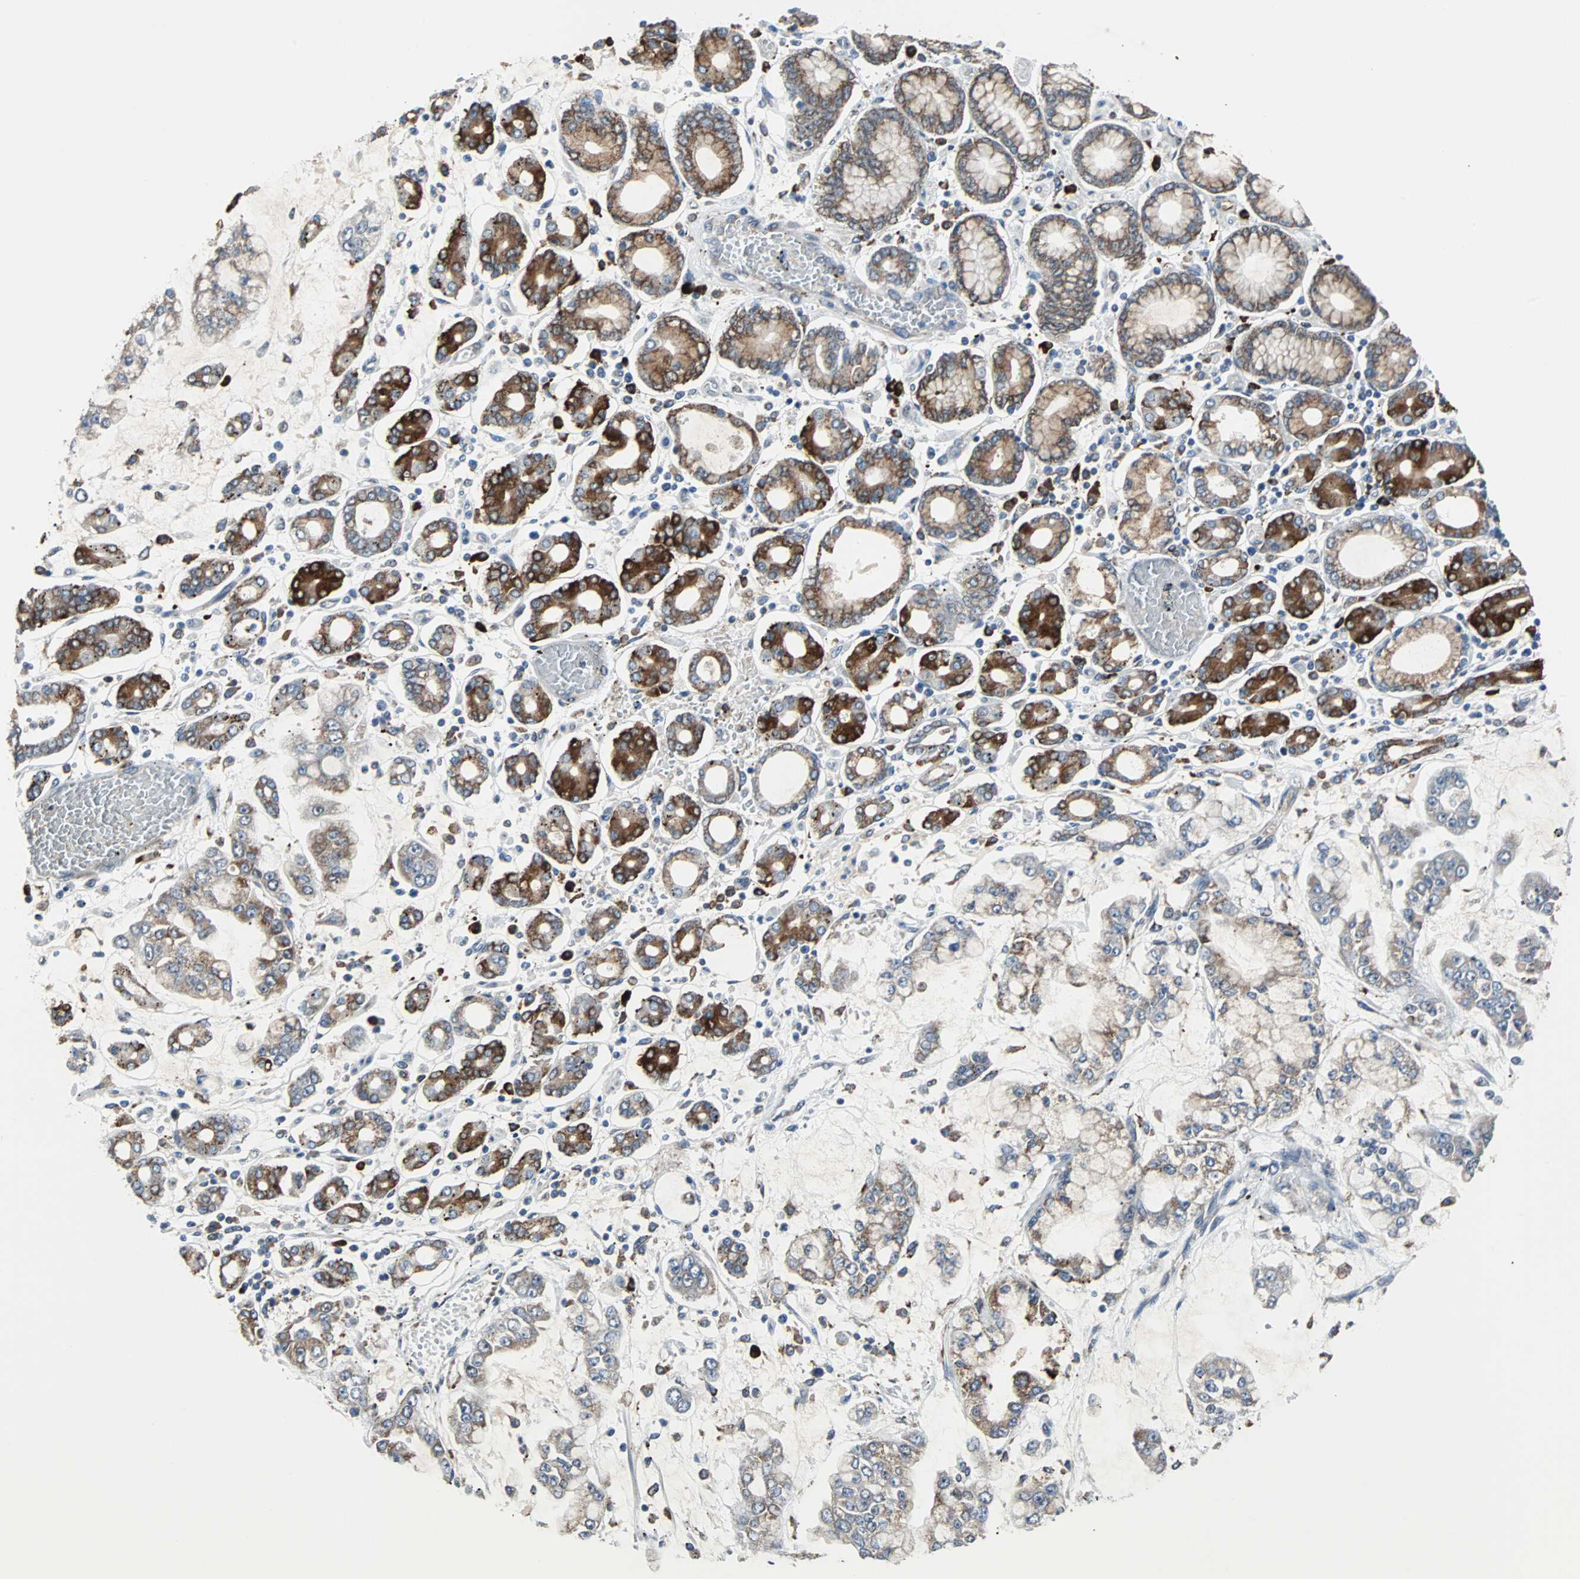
{"staining": {"intensity": "moderate", "quantity": "25%-75%", "location": "cytoplasmic/membranous"}, "tissue": "stomach cancer", "cell_type": "Tumor cells", "image_type": "cancer", "snomed": [{"axis": "morphology", "description": "Normal tissue, NOS"}, {"axis": "morphology", "description": "Adenocarcinoma, NOS"}, {"axis": "topography", "description": "Stomach, upper"}, {"axis": "topography", "description": "Stomach"}], "caption": "Immunohistochemistry (IHC) of adenocarcinoma (stomach) displays medium levels of moderate cytoplasmic/membranous staining in approximately 25%-75% of tumor cells.", "gene": "PDIA4", "patient": {"sex": "male", "age": 76}}